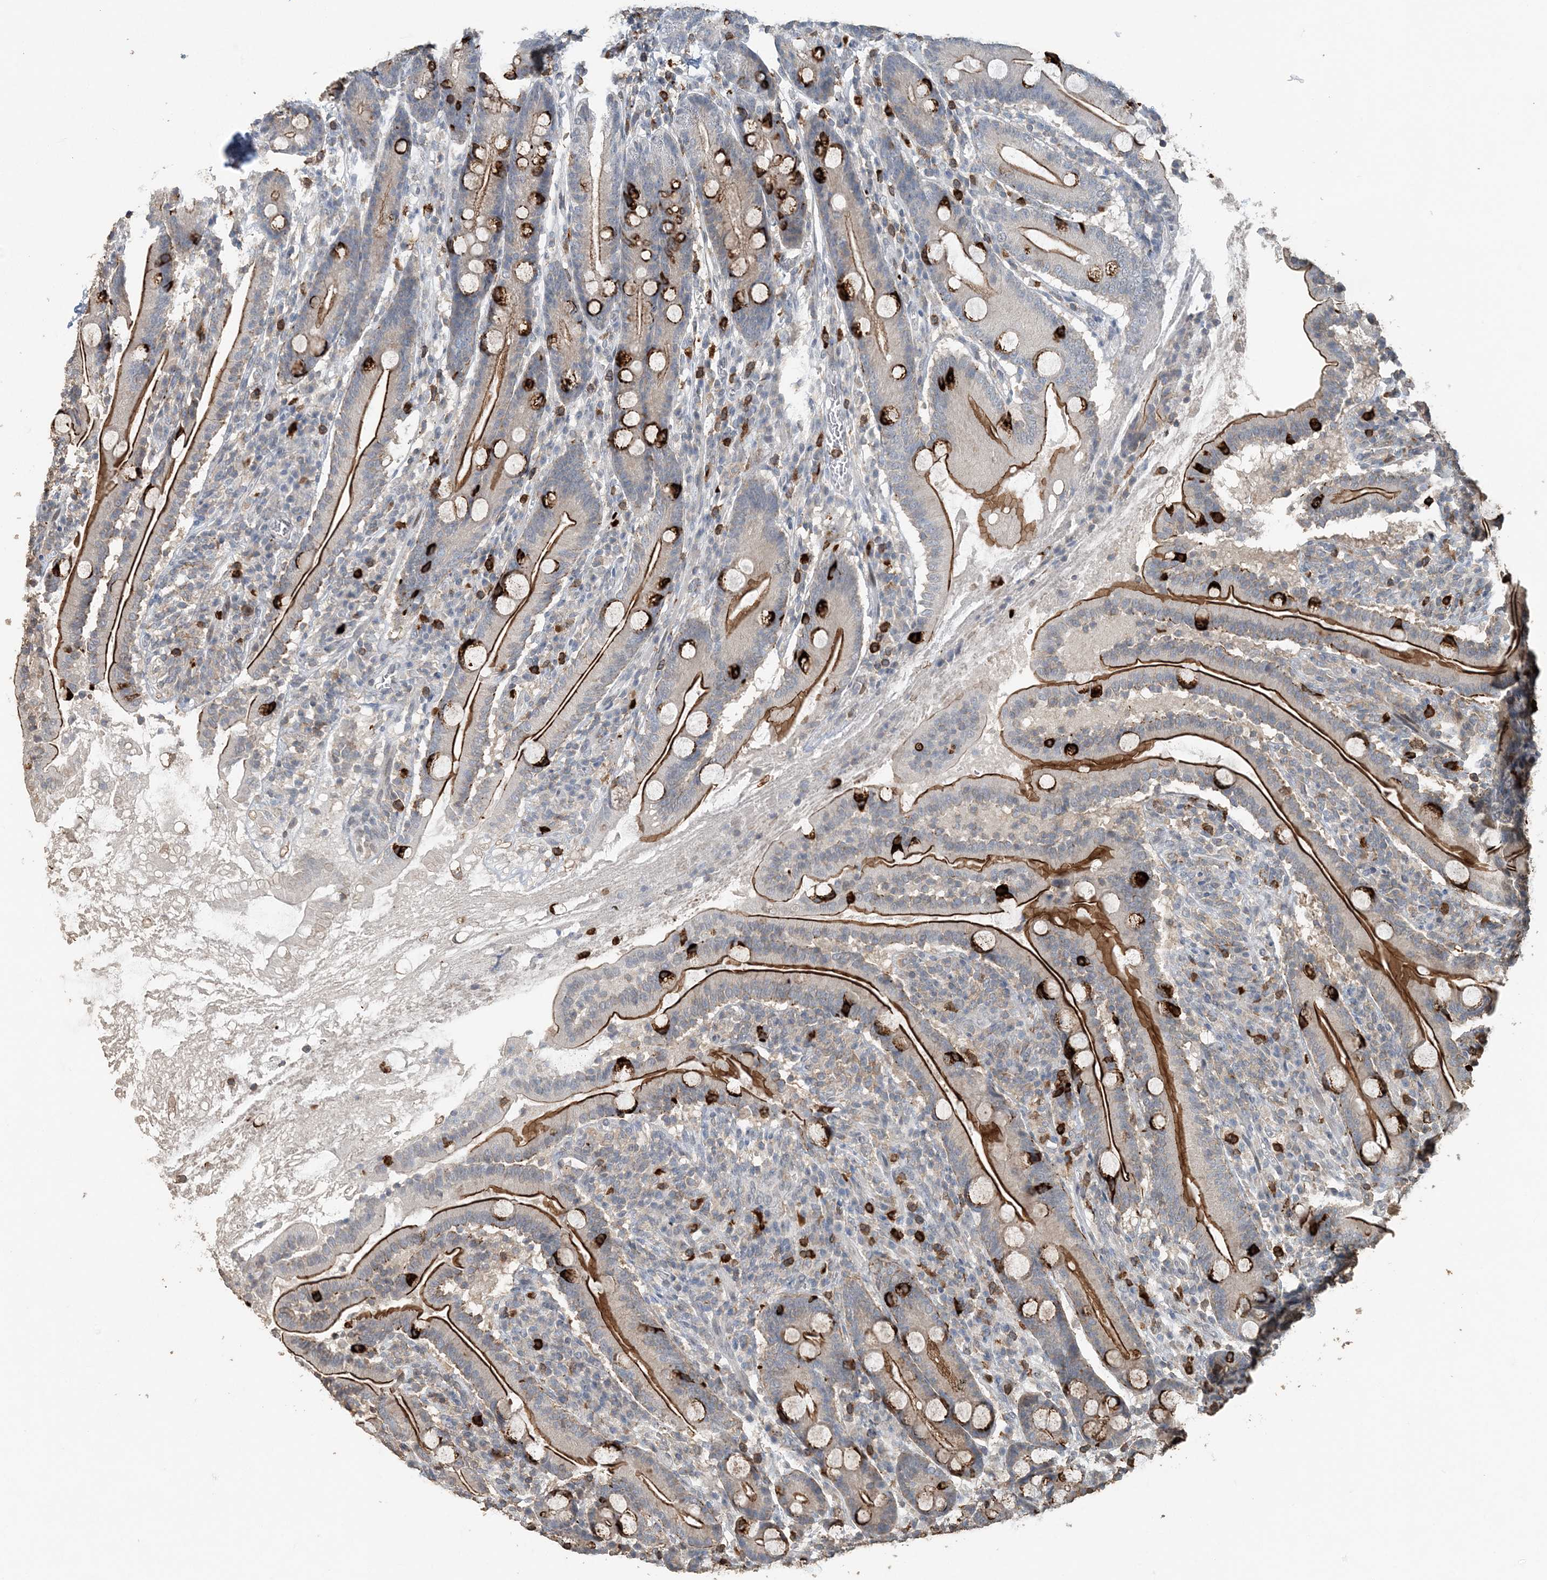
{"staining": {"intensity": "strong", "quantity": "25%-75%", "location": "cytoplasmic/membranous"}, "tissue": "duodenum", "cell_type": "Glandular cells", "image_type": "normal", "snomed": [{"axis": "morphology", "description": "Normal tissue, NOS"}, {"axis": "topography", "description": "Duodenum"}], "caption": "Immunohistochemistry (IHC) image of benign human duodenum stained for a protein (brown), which demonstrates high levels of strong cytoplasmic/membranous positivity in approximately 25%-75% of glandular cells.", "gene": "FAM110A", "patient": {"sex": "male", "age": 35}}